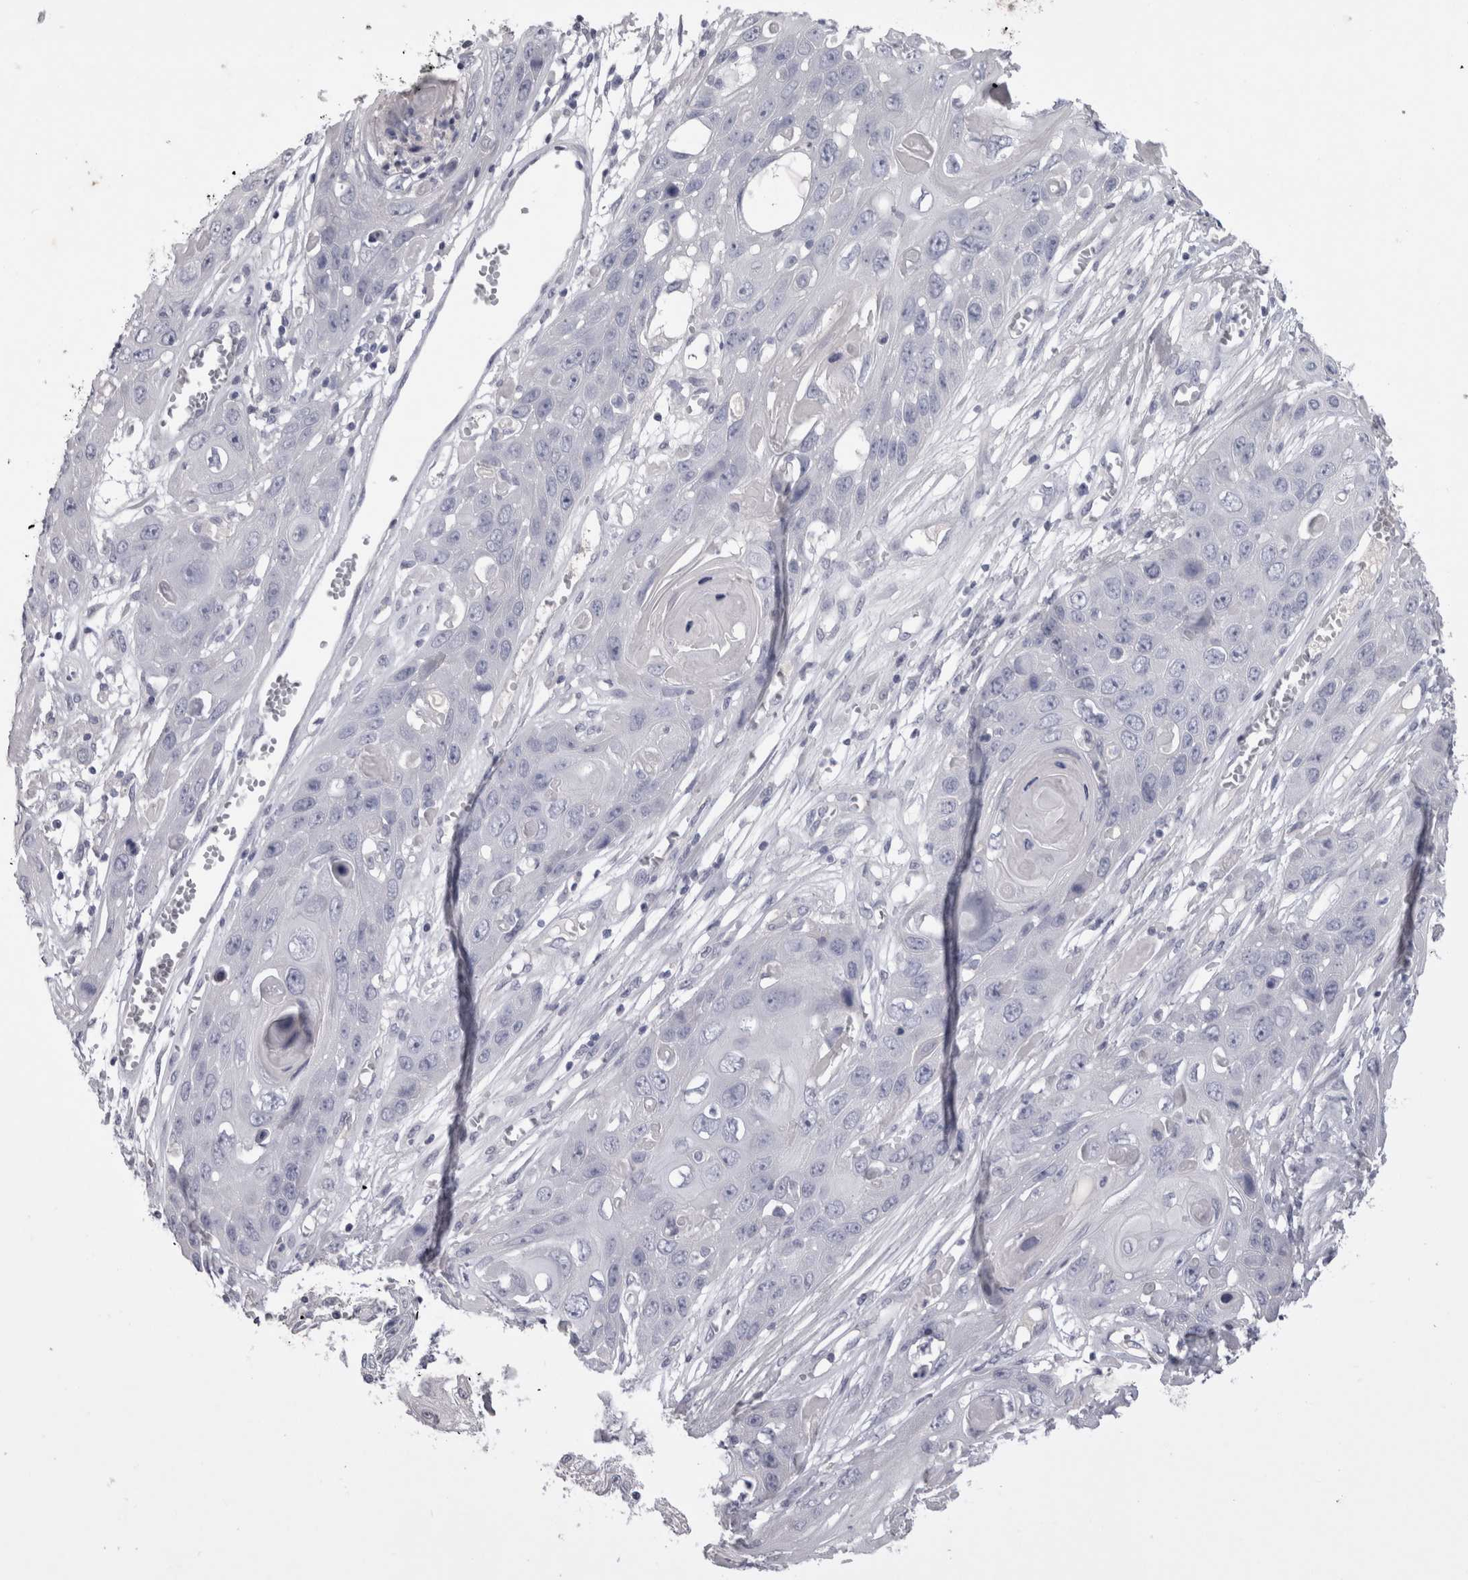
{"staining": {"intensity": "negative", "quantity": "none", "location": "none"}, "tissue": "skin cancer", "cell_type": "Tumor cells", "image_type": "cancer", "snomed": [{"axis": "morphology", "description": "Squamous cell carcinoma, NOS"}, {"axis": "topography", "description": "Skin"}], "caption": "The immunohistochemistry micrograph has no significant positivity in tumor cells of skin cancer tissue.", "gene": "ADAM2", "patient": {"sex": "male", "age": 55}}